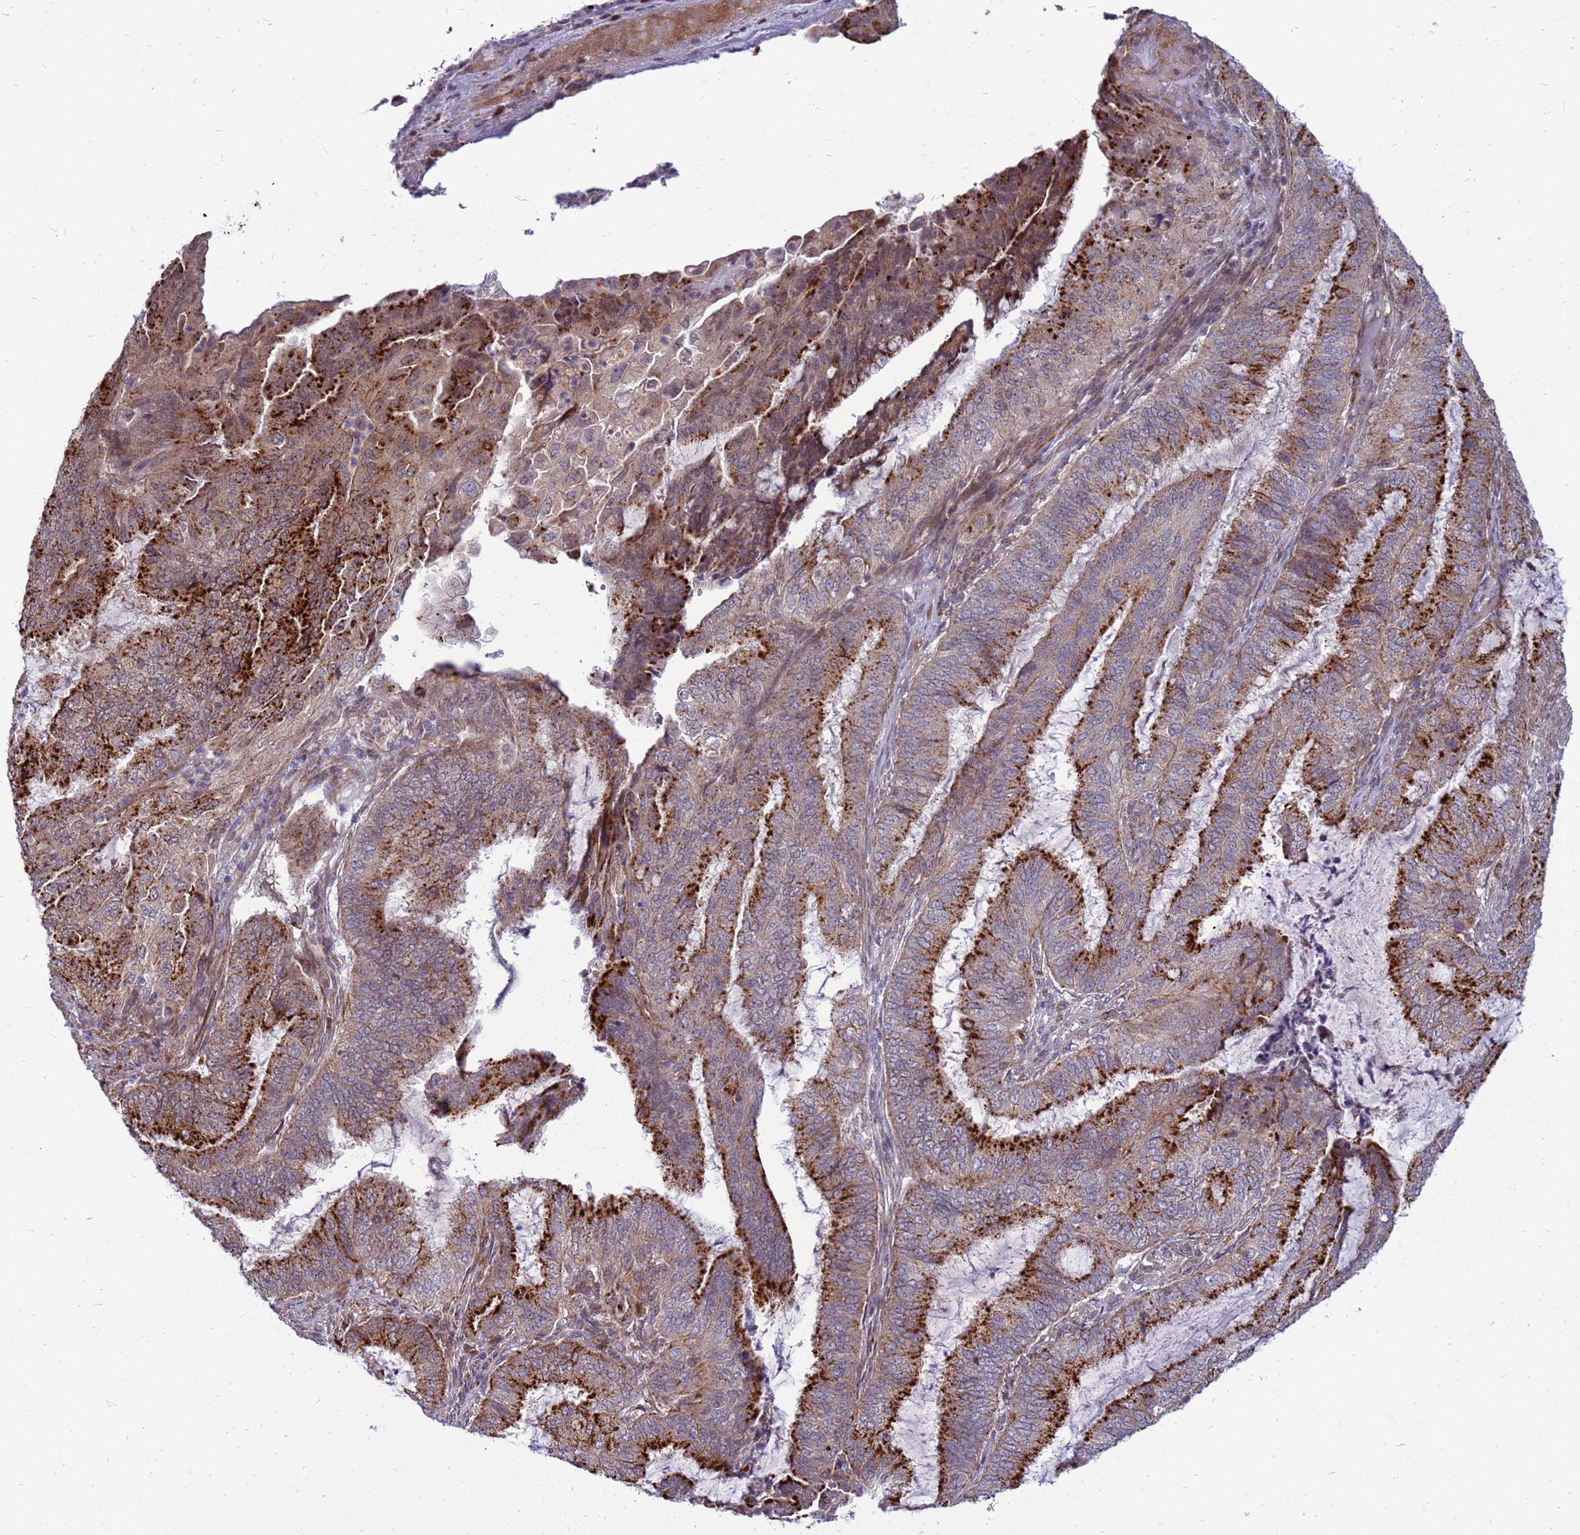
{"staining": {"intensity": "strong", "quantity": "25%-75%", "location": "cytoplasmic/membranous"}, "tissue": "endometrial cancer", "cell_type": "Tumor cells", "image_type": "cancer", "snomed": [{"axis": "morphology", "description": "Adenocarcinoma, NOS"}, {"axis": "topography", "description": "Endometrium"}], "caption": "Protein staining of adenocarcinoma (endometrial) tissue exhibits strong cytoplasmic/membranous staining in about 25%-75% of tumor cells. (DAB (3,3'-diaminobenzidine) = brown stain, brightfield microscopy at high magnification).", "gene": "C12orf43", "patient": {"sex": "female", "age": 51}}